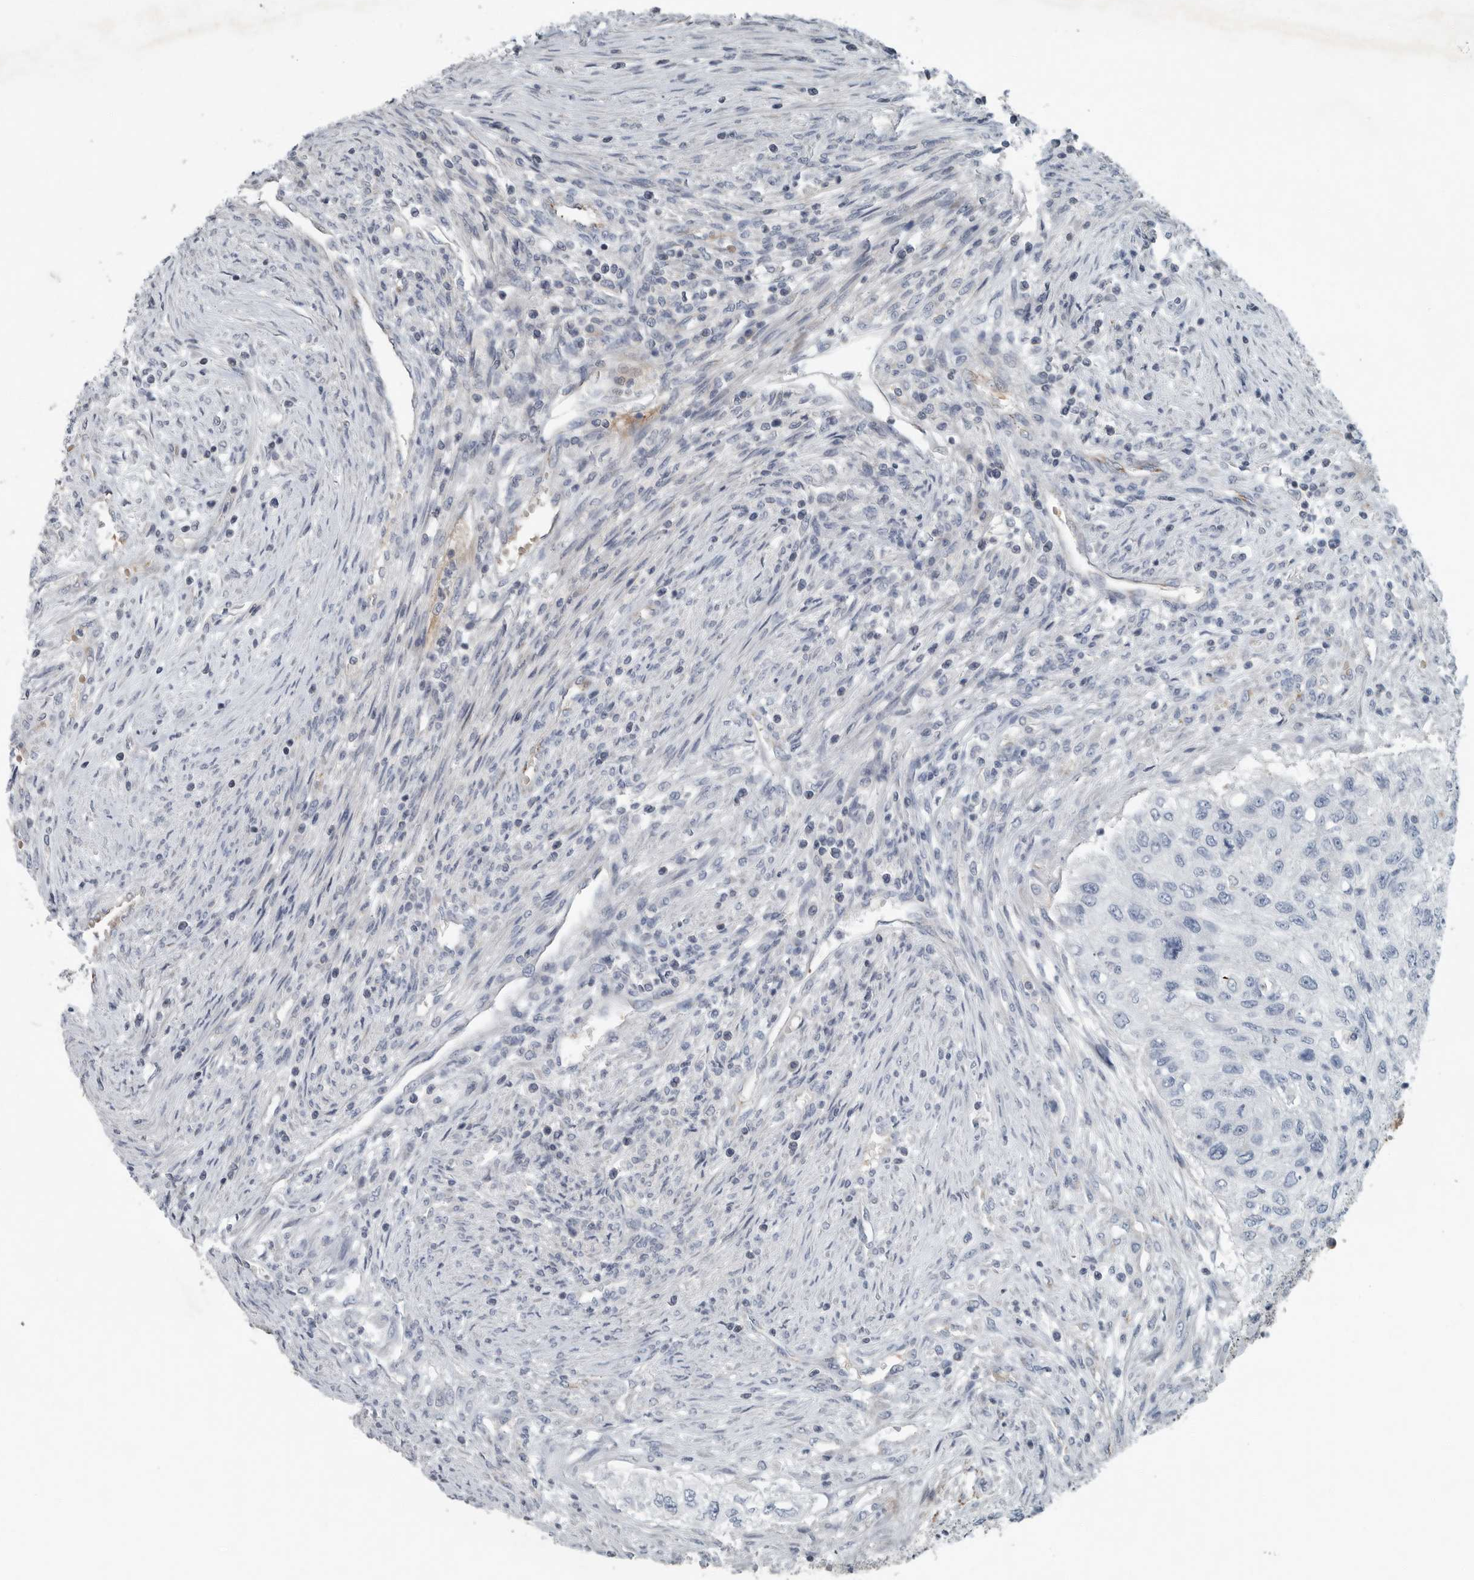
{"staining": {"intensity": "negative", "quantity": "none", "location": "none"}, "tissue": "urothelial cancer", "cell_type": "Tumor cells", "image_type": "cancer", "snomed": [{"axis": "morphology", "description": "Urothelial carcinoma, High grade"}, {"axis": "topography", "description": "Urinary bladder"}], "caption": "Tumor cells show no significant positivity in urothelial carcinoma (high-grade). (DAB (3,3'-diaminobenzidine) IHC visualized using brightfield microscopy, high magnification).", "gene": "MPP3", "patient": {"sex": "female", "age": 60}}